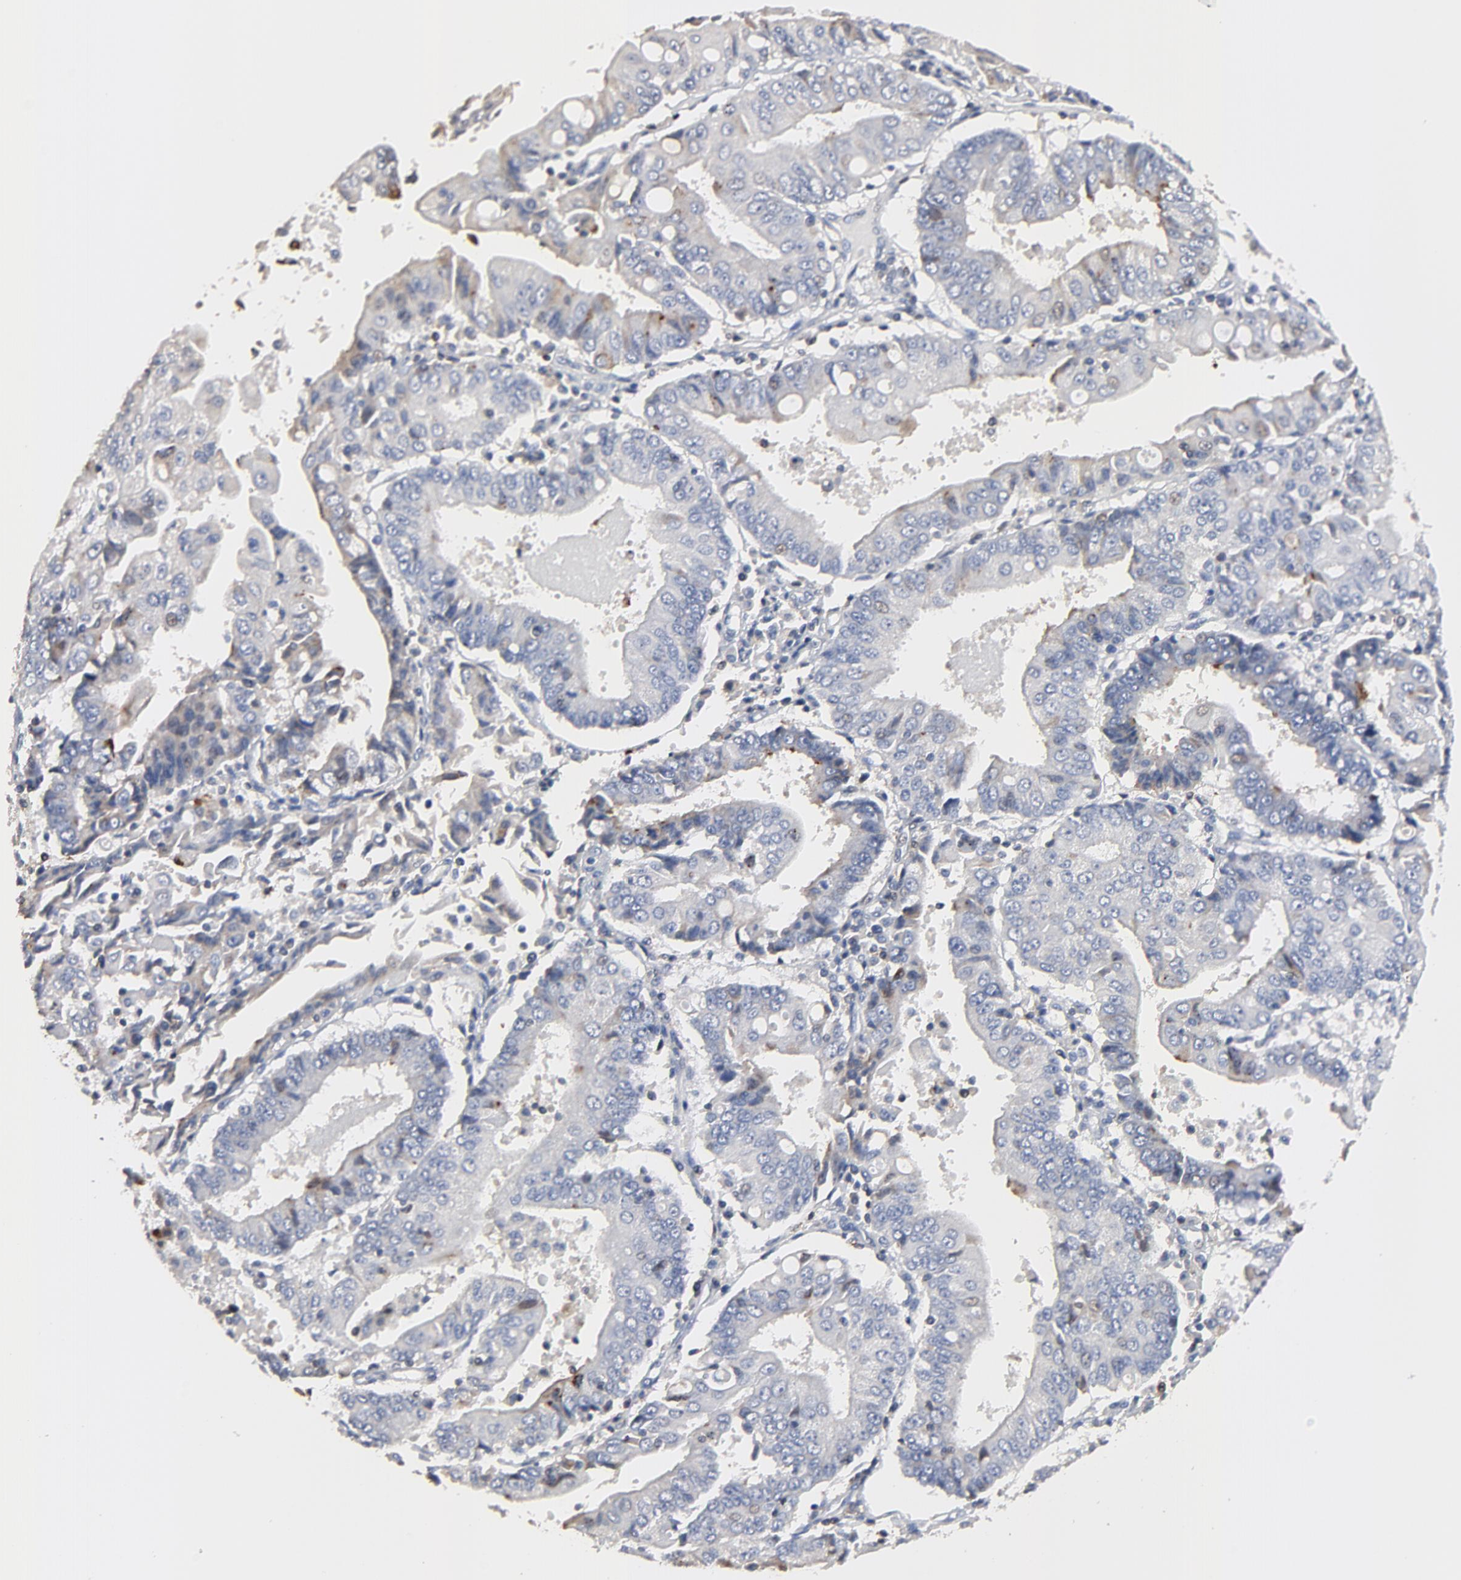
{"staining": {"intensity": "moderate", "quantity": "<25%", "location": "cytoplasmic/membranous"}, "tissue": "endometrial cancer", "cell_type": "Tumor cells", "image_type": "cancer", "snomed": [{"axis": "morphology", "description": "Adenocarcinoma, NOS"}, {"axis": "topography", "description": "Endometrium"}], "caption": "Moderate cytoplasmic/membranous protein expression is seen in about <25% of tumor cells in endometrial cancer (adenocarcinoma).", "gene": "SKAP1", "patient": {"sex": "female", "age": 75}}